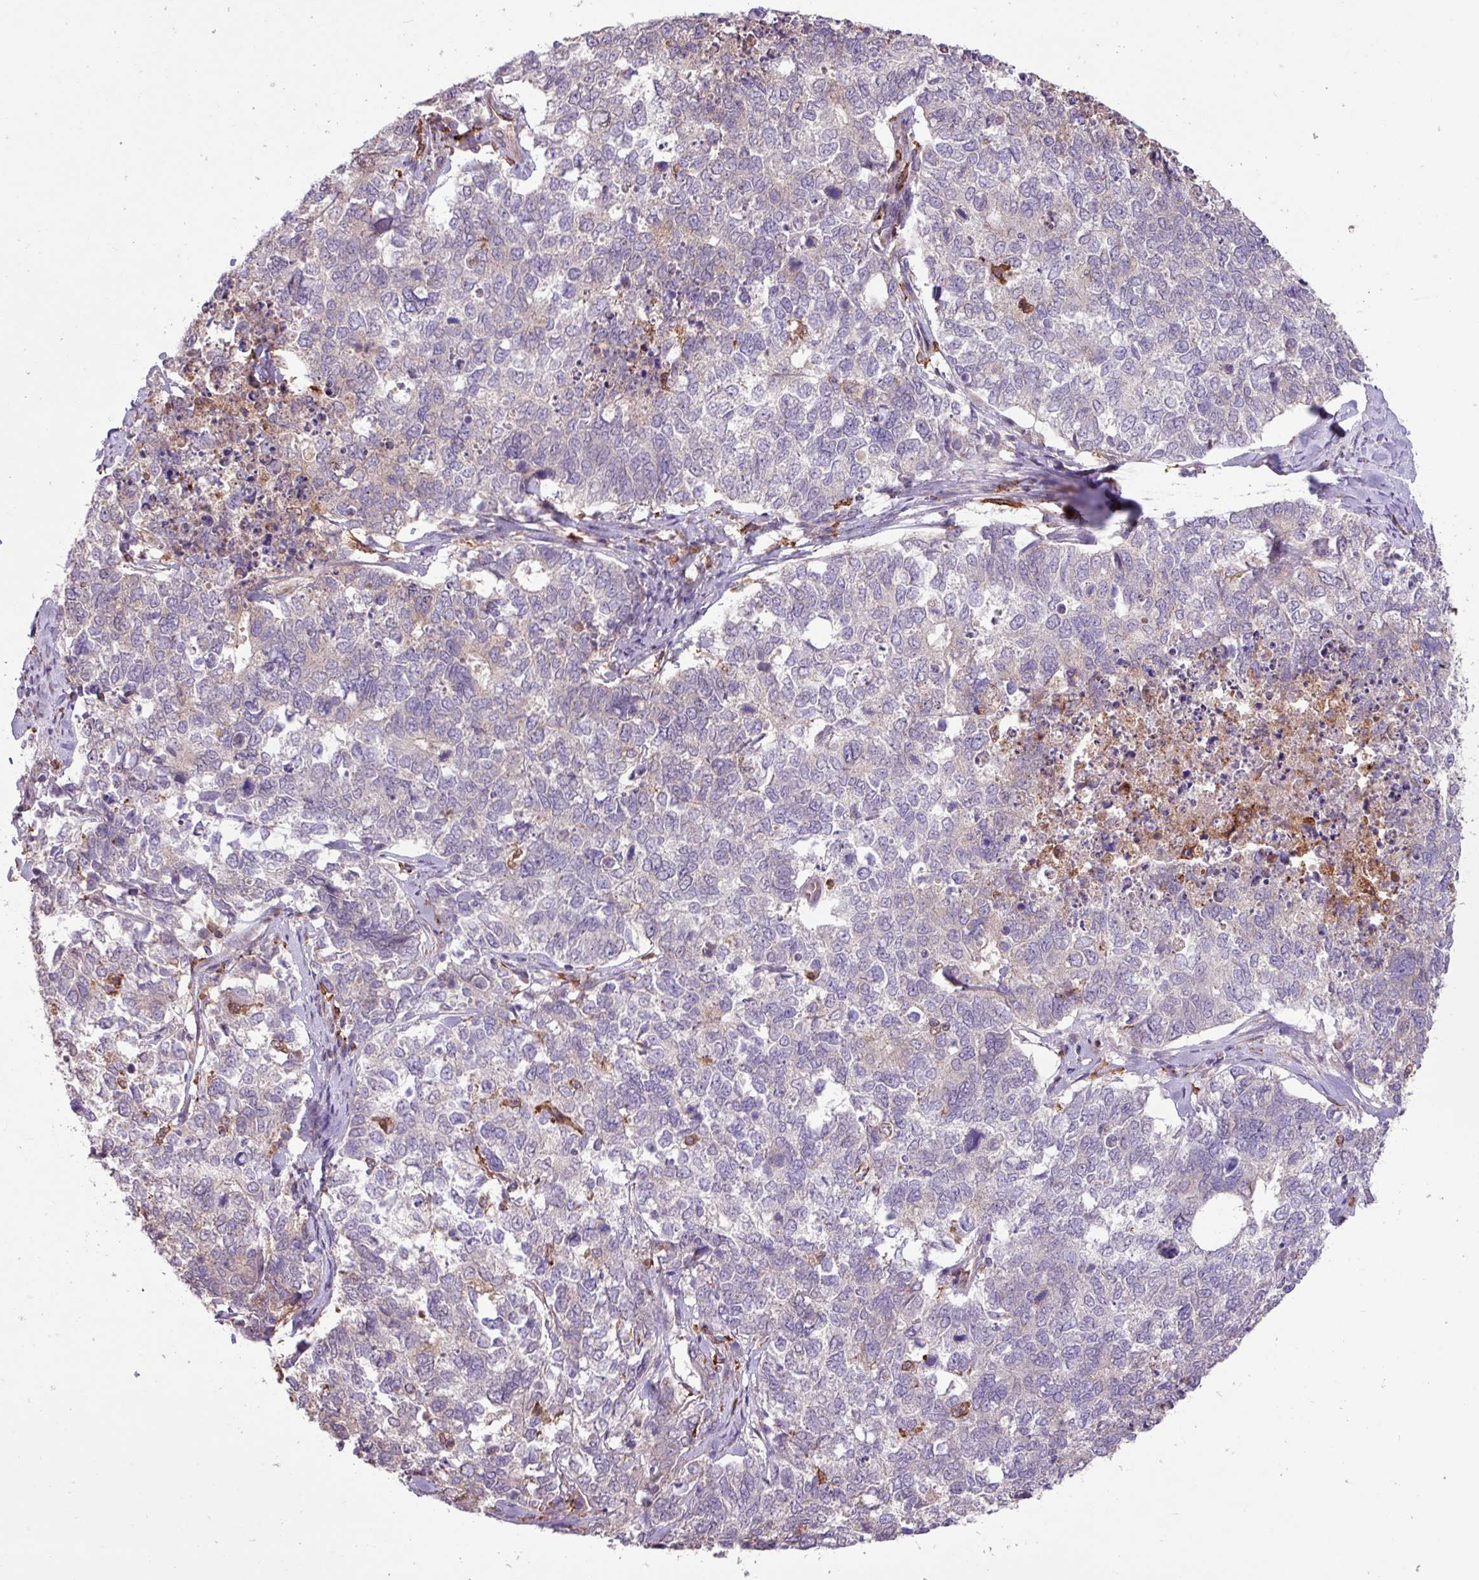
{"staining": {"intensity": "negative", "quantity": "none", "location": "none"}, "tissue": "cervical cancer", "cell_type": "Tumor cells", "image_type": "cancer", "snomed": [{"axis": "morphology", "description": "Squamous cell carcinoma, NOS"}, {"axis": "topography", "description": "Cervix"}], "caption": "Photomicrograph shows no significant protein positivity in tumor cells of cervical cancer.", "gene": "ARHGEF25", "patient": {"sex": "female", "age": 63}}